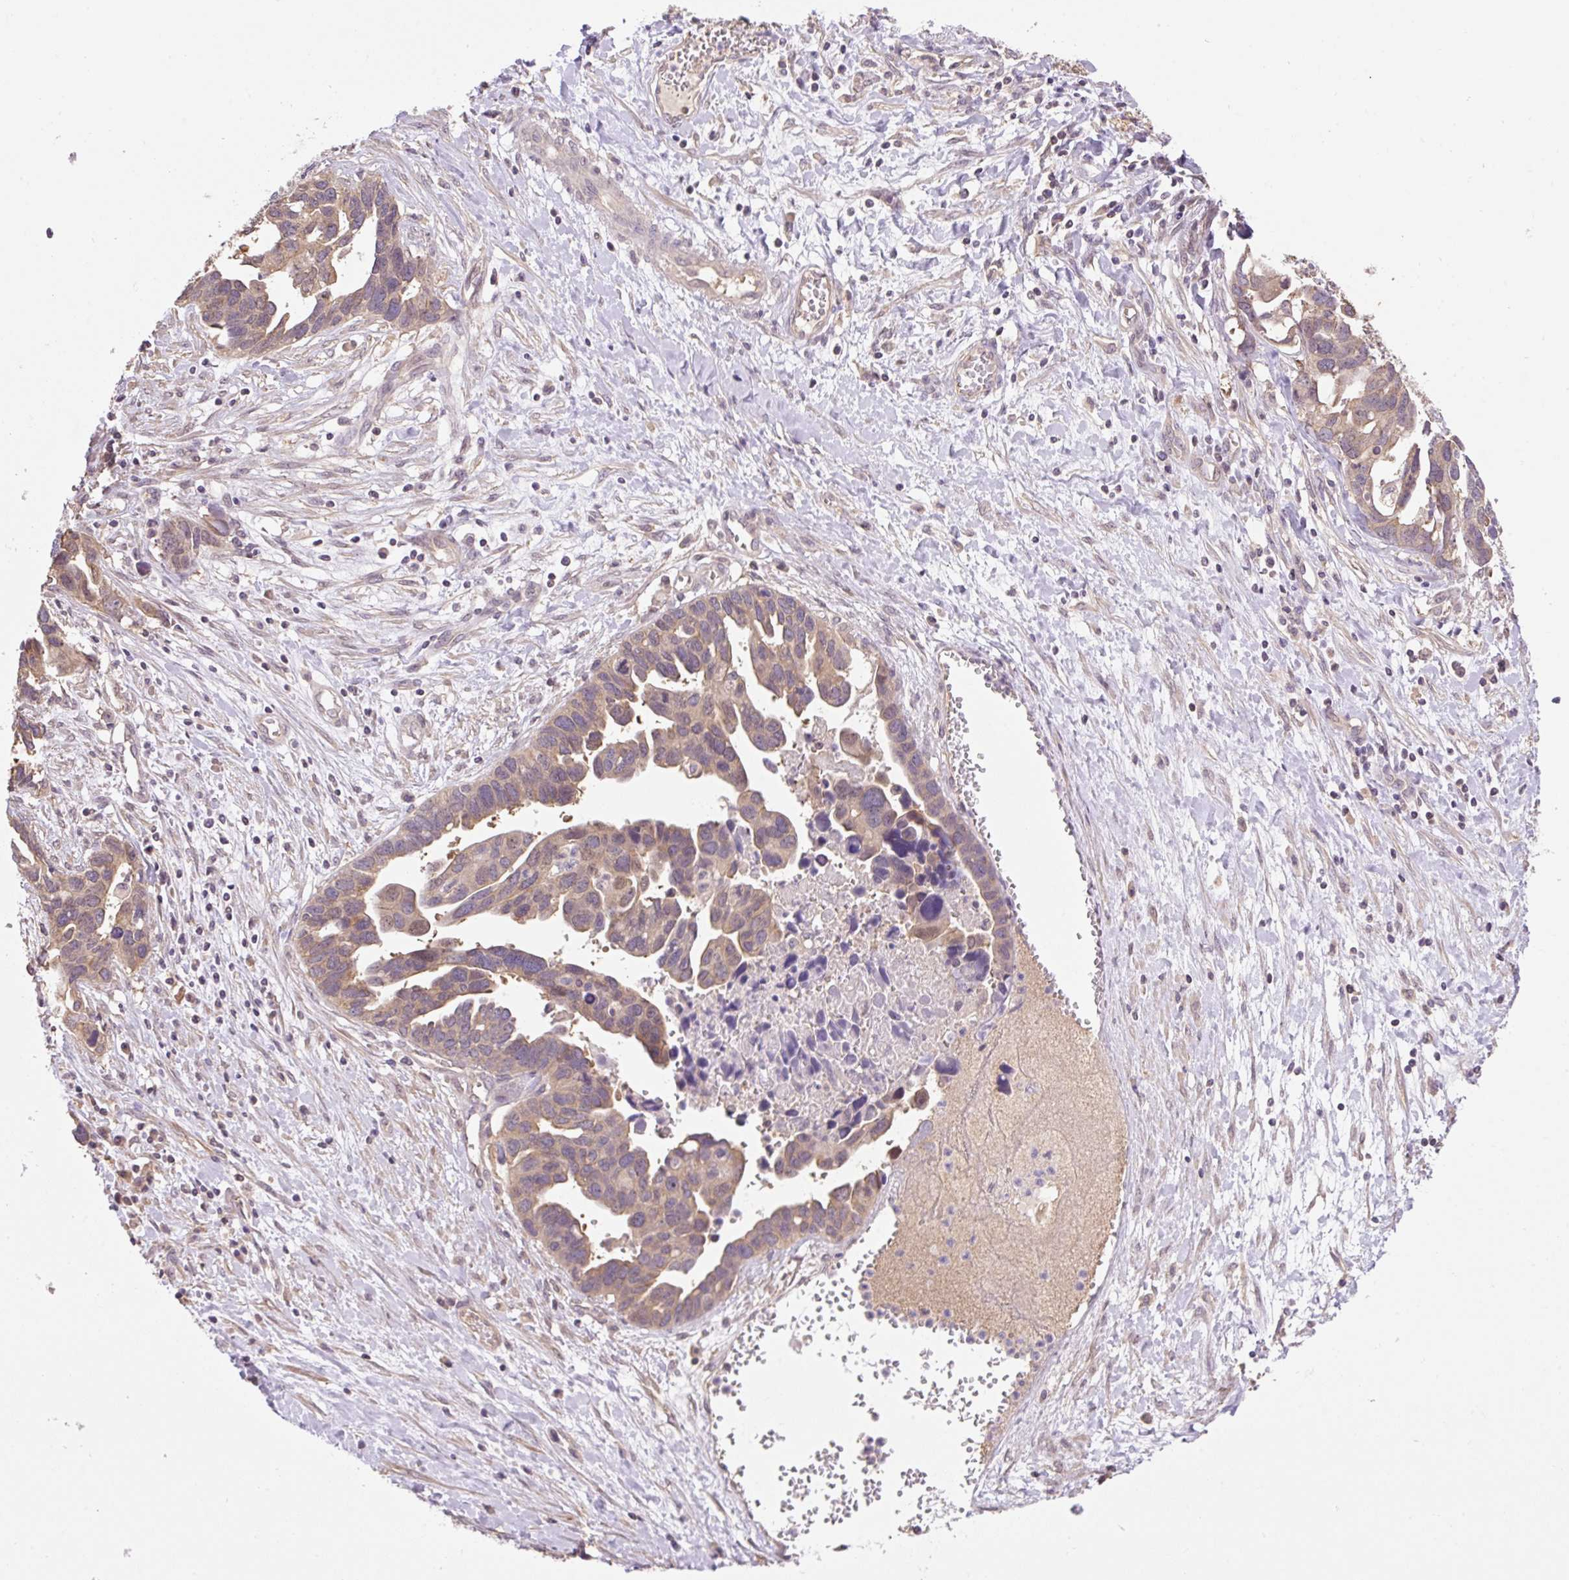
{"staining": {"intensity": "moderate", "quantity": ">75%", "location": "cytoplasmic/membranous"}, "tissue": "ovarian cancer", "cell_type": "Tumor cells", "image_type": "cancer", "snomed": [{"axis": "morphology", "description": "Cystadenocarcinoma, serous, NOS"}, {"axis": "topography", "description": "Ovary"}], "caption": "Immunohistochemistry (IHC) (DAB (3,3'-diaminobenzidine)) staining of human ovarian cancer (serous cystadenocarcinoma) demonstrates moderate cytoplasmic/membranous protein expression in approximately >75% of tumor cells.", "gene": "COX8A", "patient": {"sex": "female", "age": 54}}